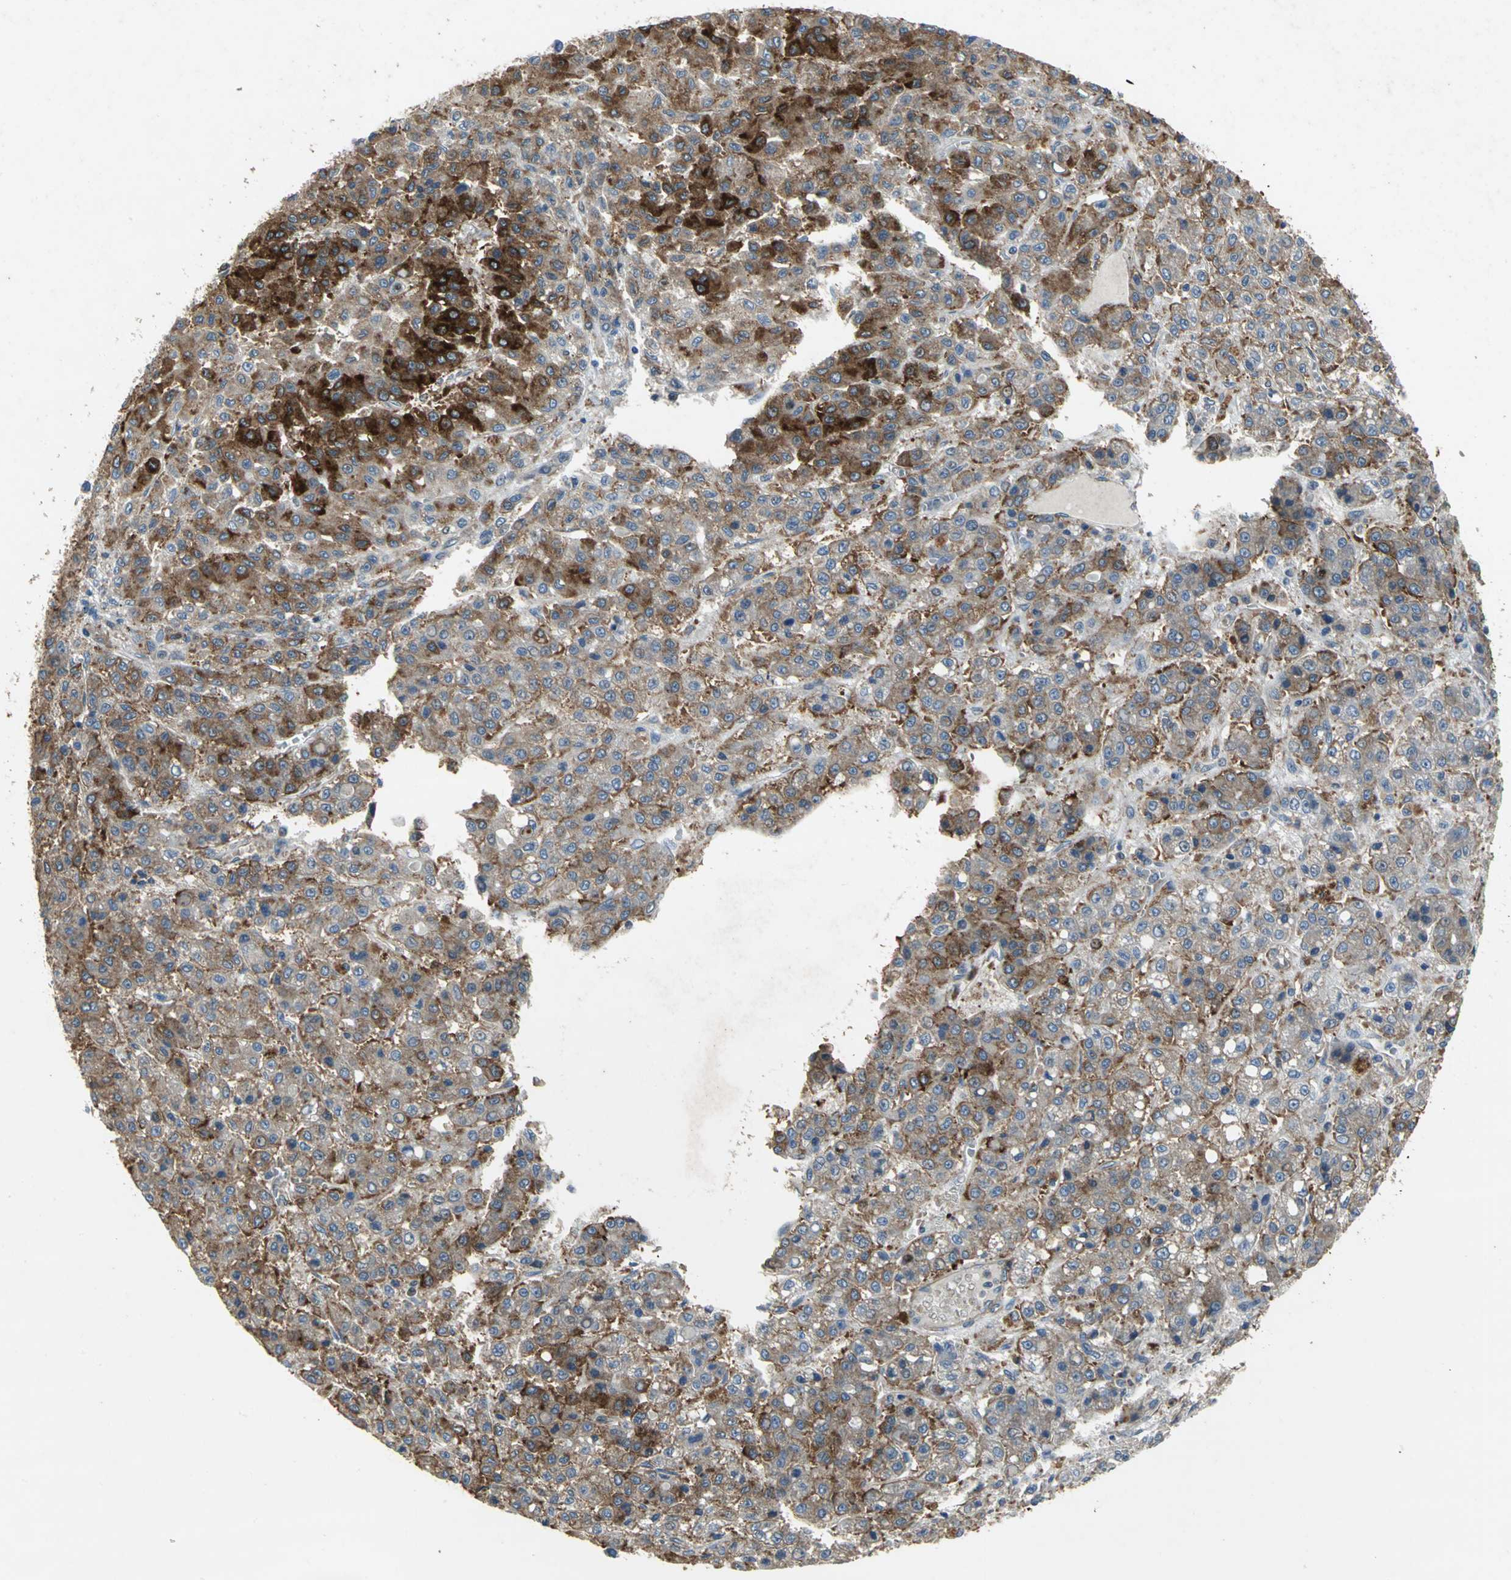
{"staining": {"intensity": "strong", "quantity": ">75%", "location": "cytoplasmic/membranous"}, "tissue": "liver cancer", "cell_type": "Tumor cells", "image_type": "cancer", "snomed": [{"axis": "morphology", "description": "Carcinoma, Hepatocellular, NOS"}, {"axis": "topography", "description": "Liver"}], "caption": "Immunohistochemistry (IHC) staining of liver cancer (hepatocellular carcinoma), which shows high levels of strong cytoplasmic/membranous staining in about >75% of tumor cells indicating strong cytoplasmic/membranous protein staining. The staining was performed using DAB (3,3'-diaminobenzidine) (brown) for protein detection and nuclei were counterstained in hematoxylin (blue).", "gene": "SYVN1", "patient": {"sex": "male", "age": 70}}